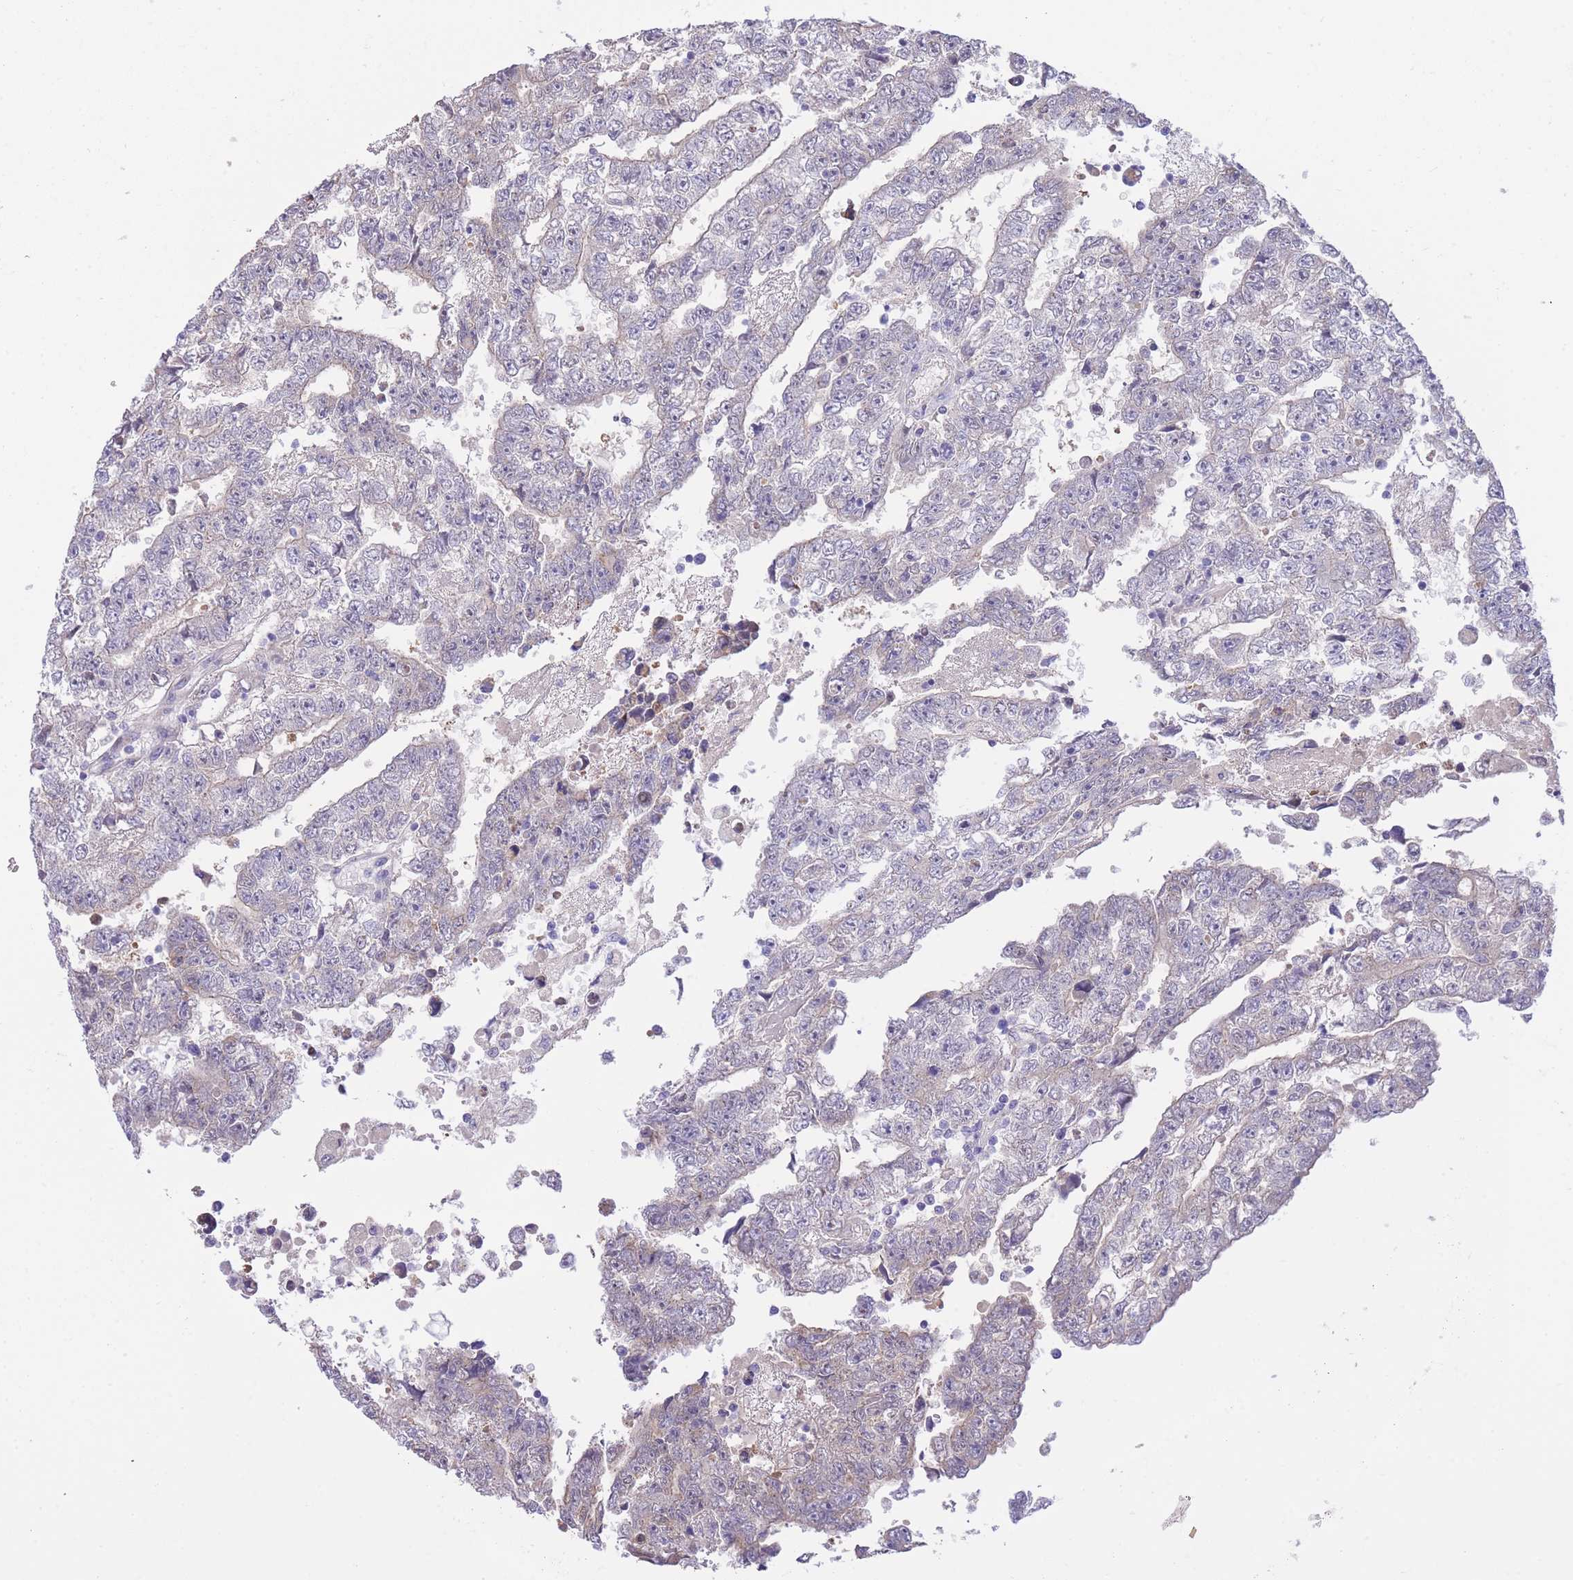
{"staining": {"intensity": "negative", "quantity": "none", "location": "none"}, "tissue": "testis cancer", "cell_type": "Tumor cells", "image_type": "cancer", "snomed": [{"axis": "morphology", "description": "Carcinoma, Embryonal, NOS"}, {"axis": "topography", "description": "Testis"}], "caption": "Human embryonal carcinoma (testis) stained for a protein using immunohistochemistry exhibits no staining in tumor cells.", "gene": "PGM1", "patient": {"sex": "male", "age": 25}}